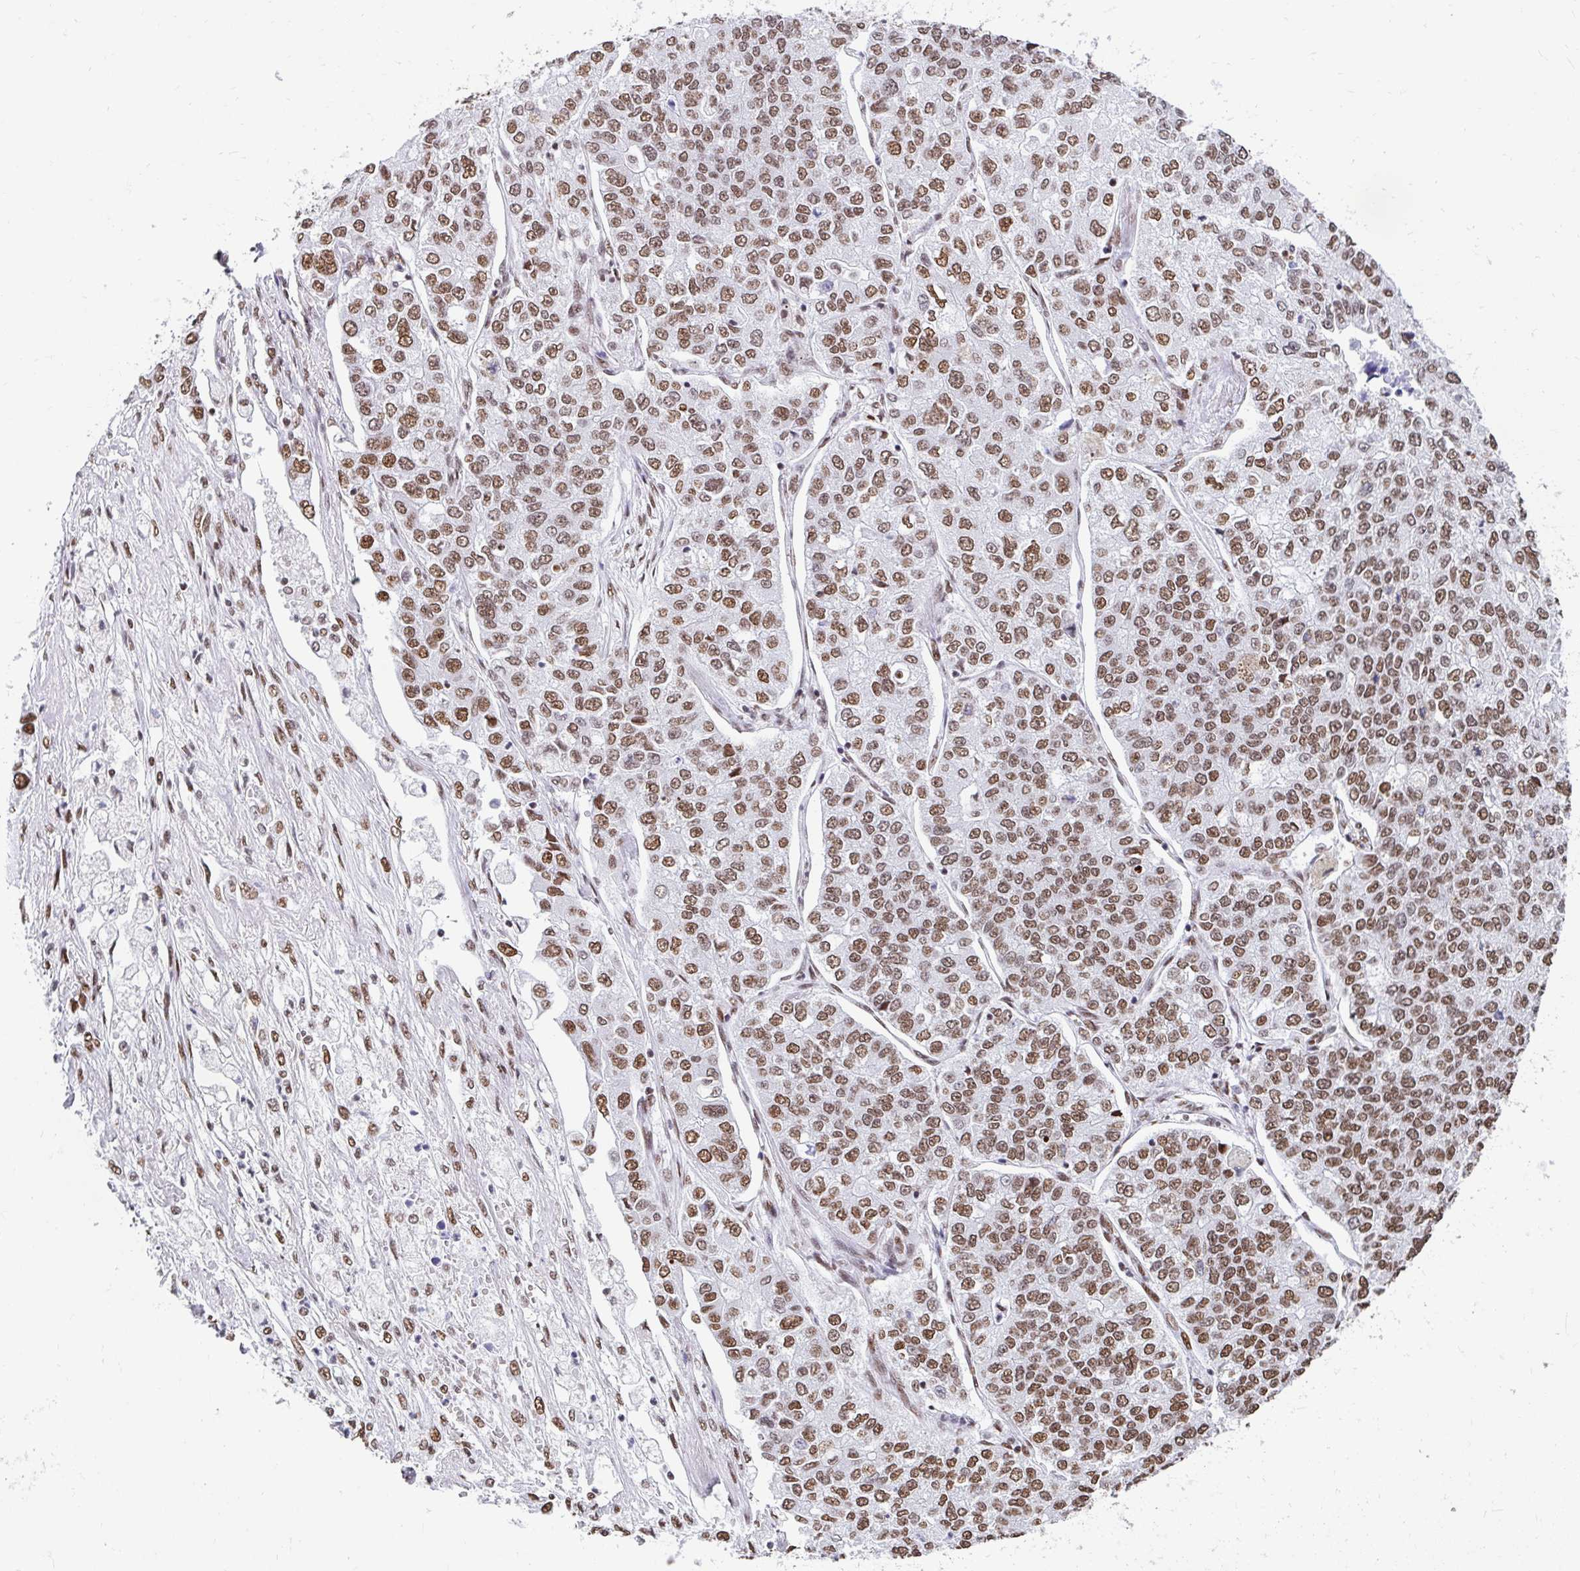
{"staining": {"intensity": "moderate", "quantity": ">75%", "location": "nuclear"}, "tissue": "lung cancer", "cell_type": "Tumor cells", "image_type": "cancer", "snomed": [{"axis": "morphology", "description": "Adenocarcinoma, NOS"}, {"axis": "topography", "description": "Lung"}], "caption": "Protein expression analysis of human lung cancer (adenocarcinoma) reveals moderate nuclear staining in approximately >75% of tumor cells.", "gene": "KHDRBS1", "patient": {"sex": "male", "age": 49}}